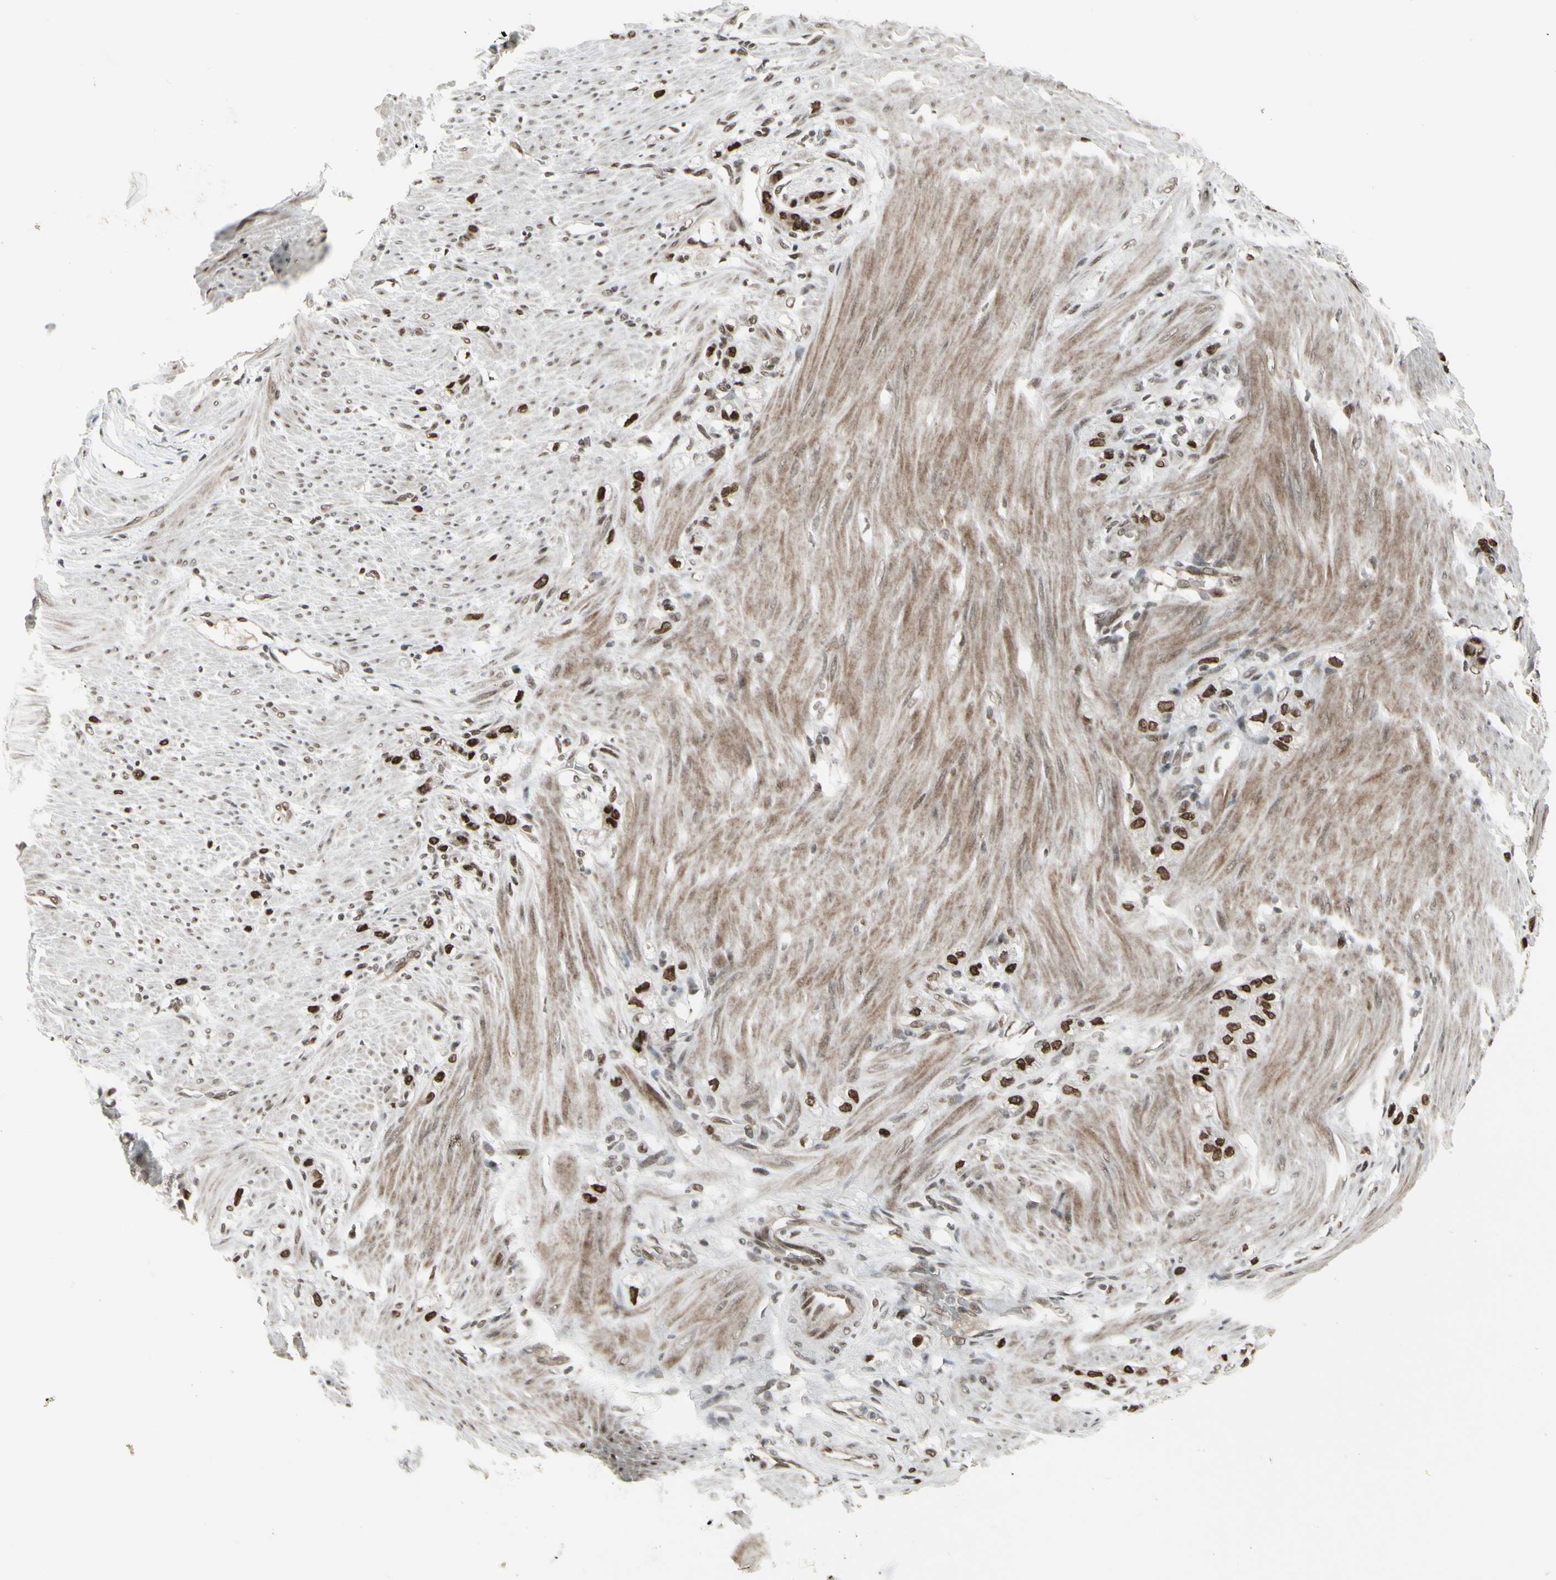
{"staining": {"intensity": "strong", "quantity": ">75%", "location": "nuclear"}, "tissue": "stomach cancer", "cell_type": "Tumor cells", "image_type": "cancer", "snomed": [{"axis": "morphology", "description": "Adenocarcinoma, NOS"}, {"axis": "topography", "description": "Stomach"}], "caption": "This photomicrograph displays stomach cancer stained with immunohistochemistry to label a protein in brown. The nuclear of tumor cells show strong positivity for the protein. Nuclei are counter-stained blue.", "gene": "HMG20A", "patient": {"sex": "male", "age": 82}}